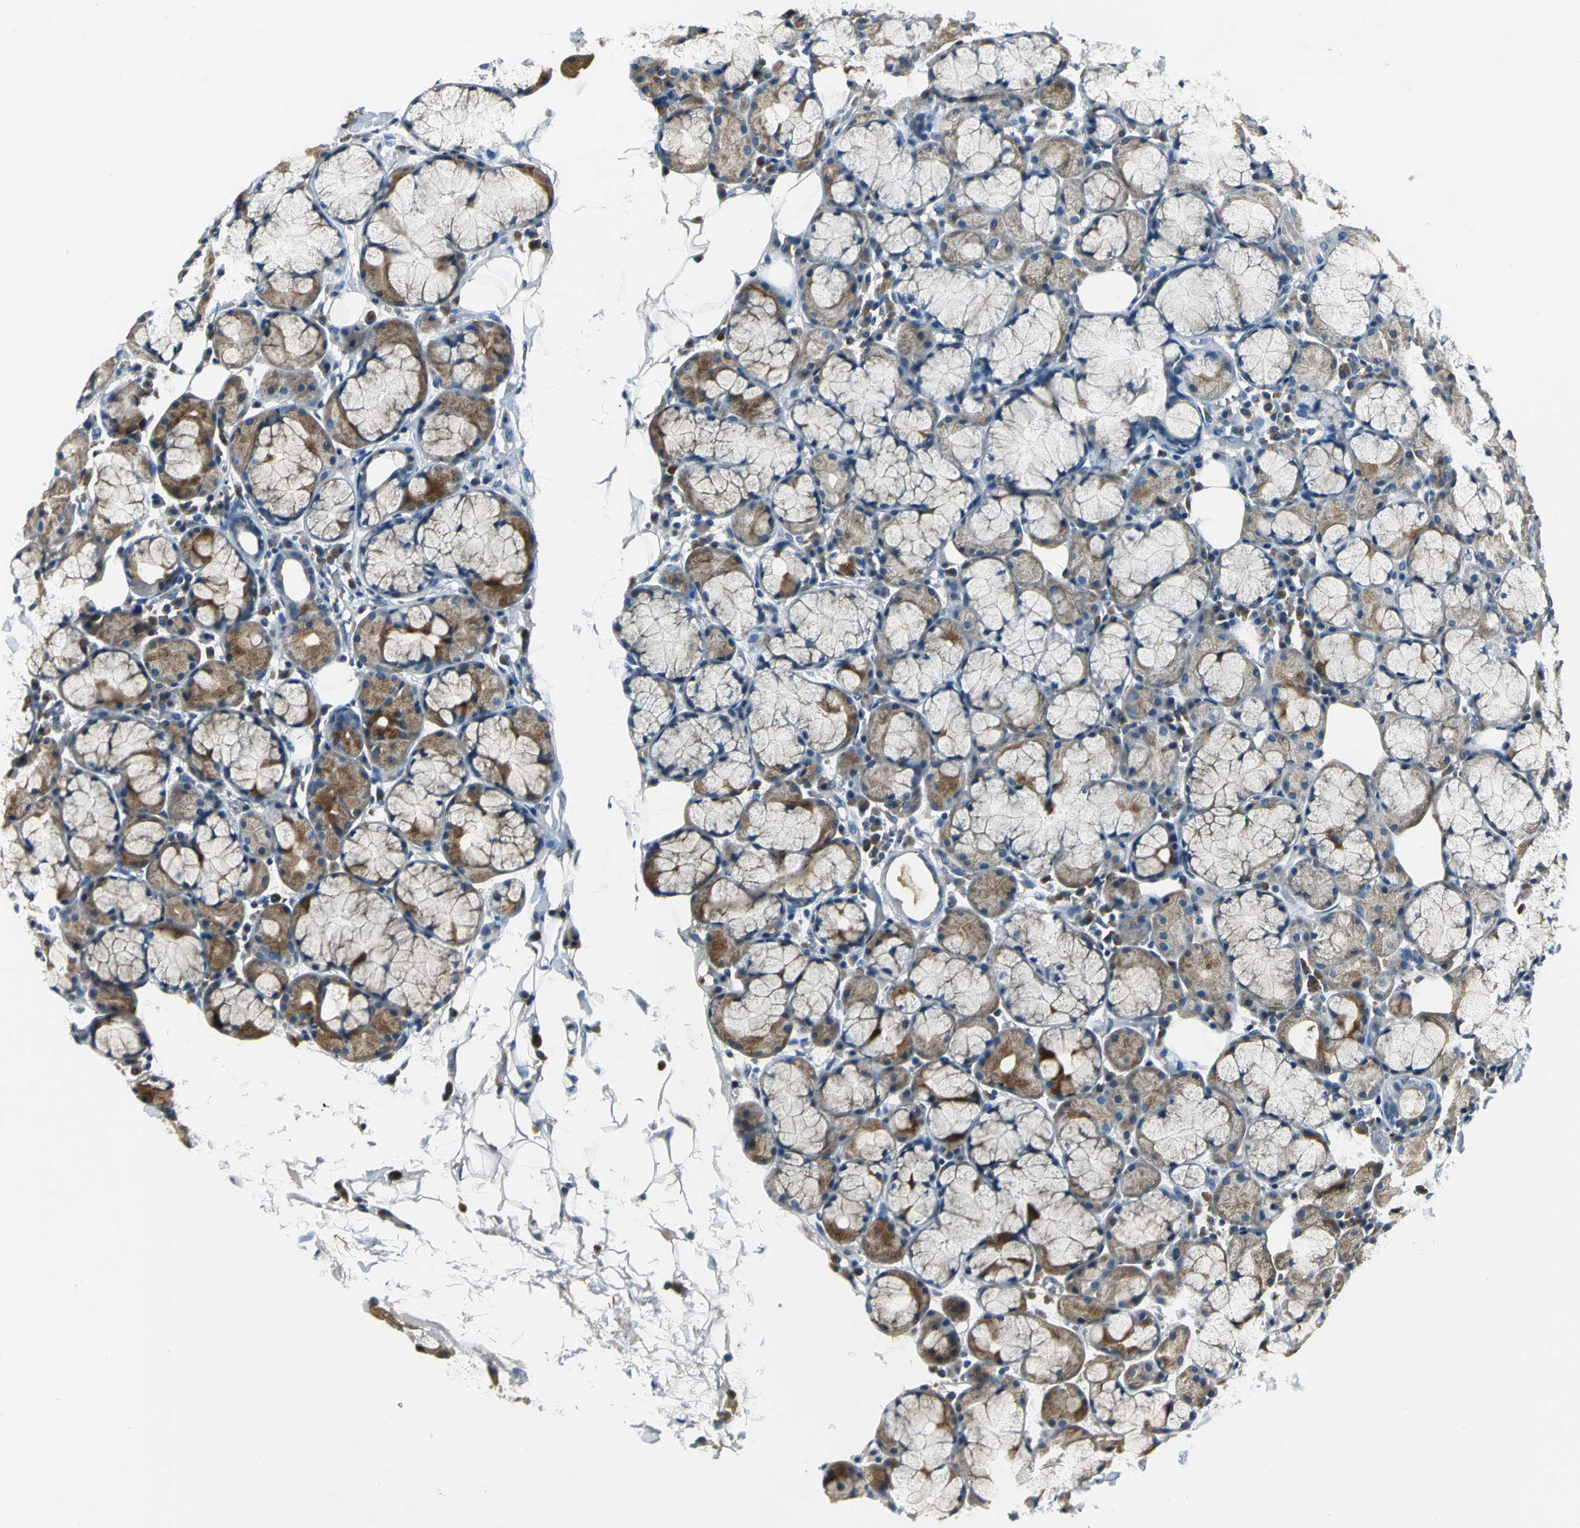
{"staining": {"intensity": "moderate", "quantity": ">75%", "location": "cytoplasmic/membranous"}, "tissue": "salivary gland", "cell_type": "Glandular cells", "image_type": "normal", "snomed": [{"axis": "morphology", "description": "Normal tissue, NOS"}, {"axis": "topography", "description": "Skeletal muscle"}, {"axis": "topography", "description": "Oral tissue"}, {"axis": "topography", "description": "Salivary gland"}, {"axis": "topography", "description": "Peripheral nerve tissue"}], "caption": "DAB (3,3'-diaminobenzidine) immunohistochemical staining of normal human salivary gland demonstrates moderate cytoplasmic/membranous protein staining in approximately >75% of glandular cells. (brown staining indicates protein expression, while blue staining denotes nuclei).", "gene": "SLC16A7", "patient": {"sex": "male", "age": 54}}